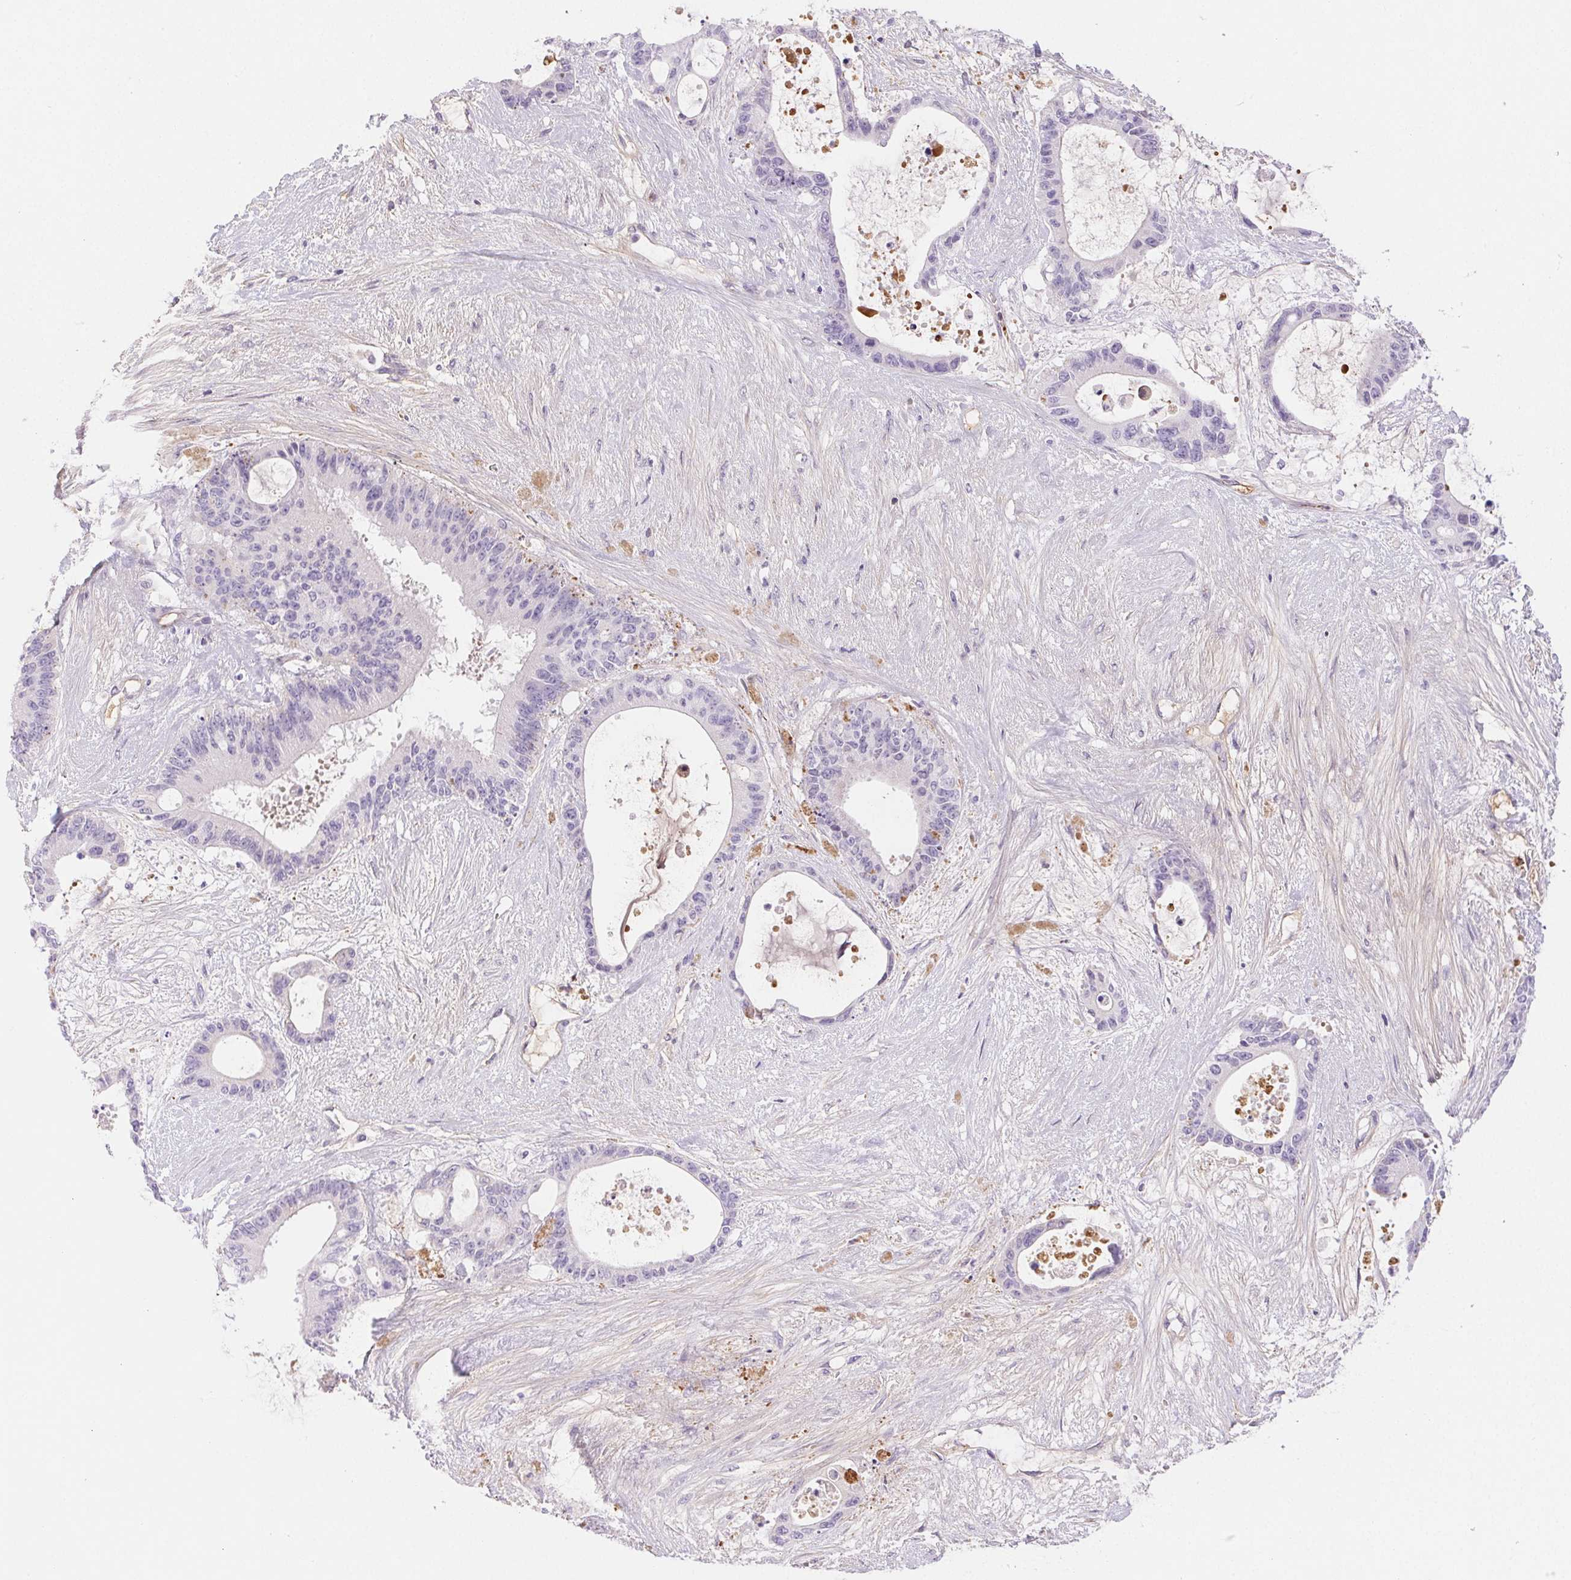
{"staining": {"intensity": "negative", "quantity": "none", "location": "none"}, "tissue": "liver cancer", "cell_type": "Tumor cells", "image_type": "cancer", "snomed": [{"axis": "morphology", "description": "Normal tissue, NOS"}, {"axis": "morphology", "description": "Cholangiocarcinoma"}, {"axis": "topography", "description": "Liver"}, {"axis": "topography", "description": "Peripheral nerve tissue"}], "caption": "An immunohistochemistry image of liver cancer is shown. There is no staining in tumor cells of liver cancer.", "gene": "FGA", "patient": {"sex": "female", "age": 73}}